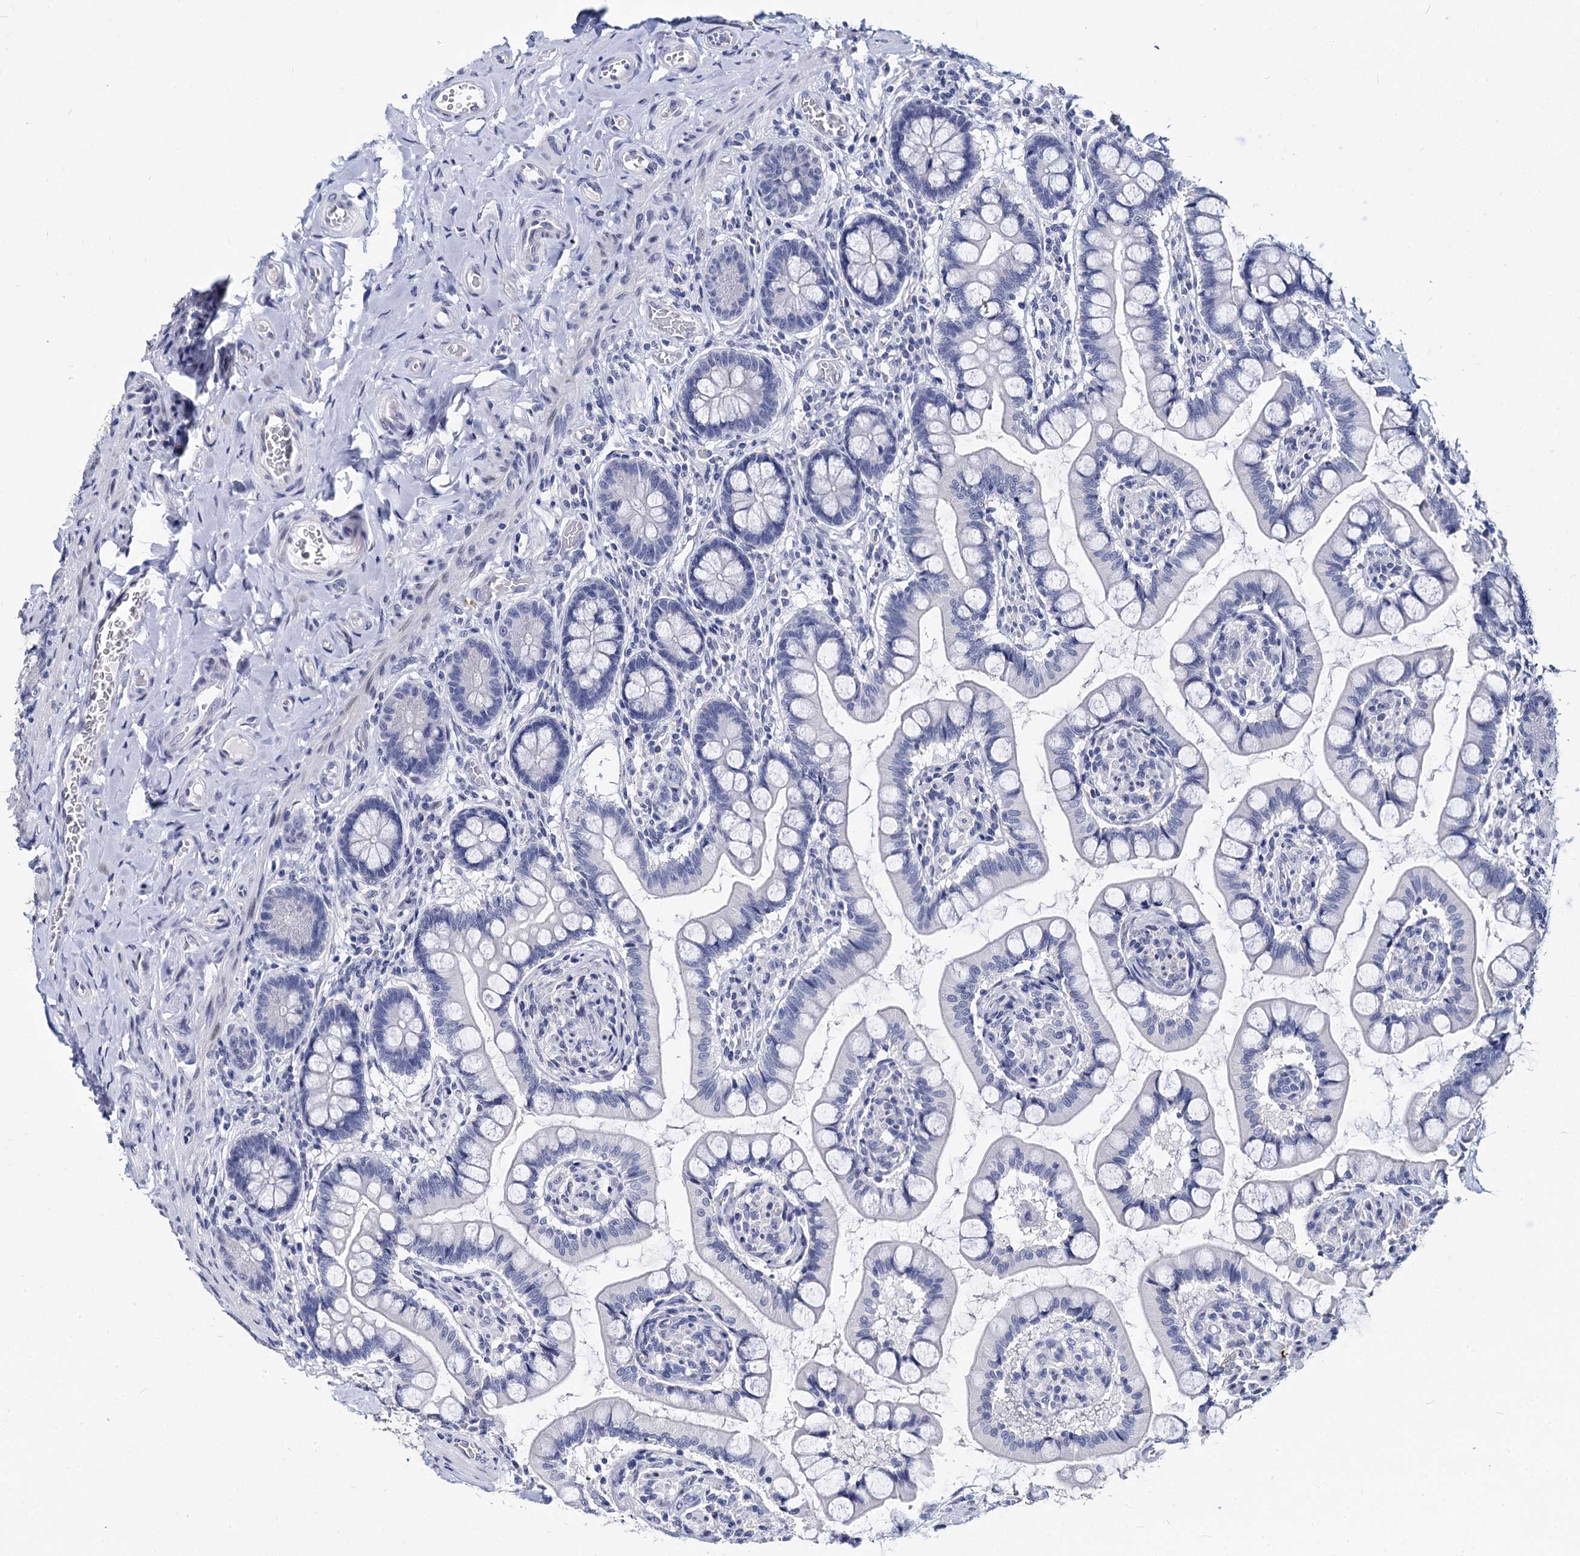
{"staining": {"intensity": "negative", "quantity": "none", "location": "none"}, "tissue": "small intestine", "cell_type": "Glandular cells", "image_type": "normal", "snomed": [{"axis": "morphology", "description": "Normal tissue, NOS"}, {"axis": "topography", "description": "Small intestine"}], "caption": "Glandular cells show no significant protein staining in normal small intestine. The staining is performed using DAB brown chromogen with nuclei counter-stained in using hematoxylin.", "gene": "MAGEA4", "patient": {"sex": "male", "age": 52}}